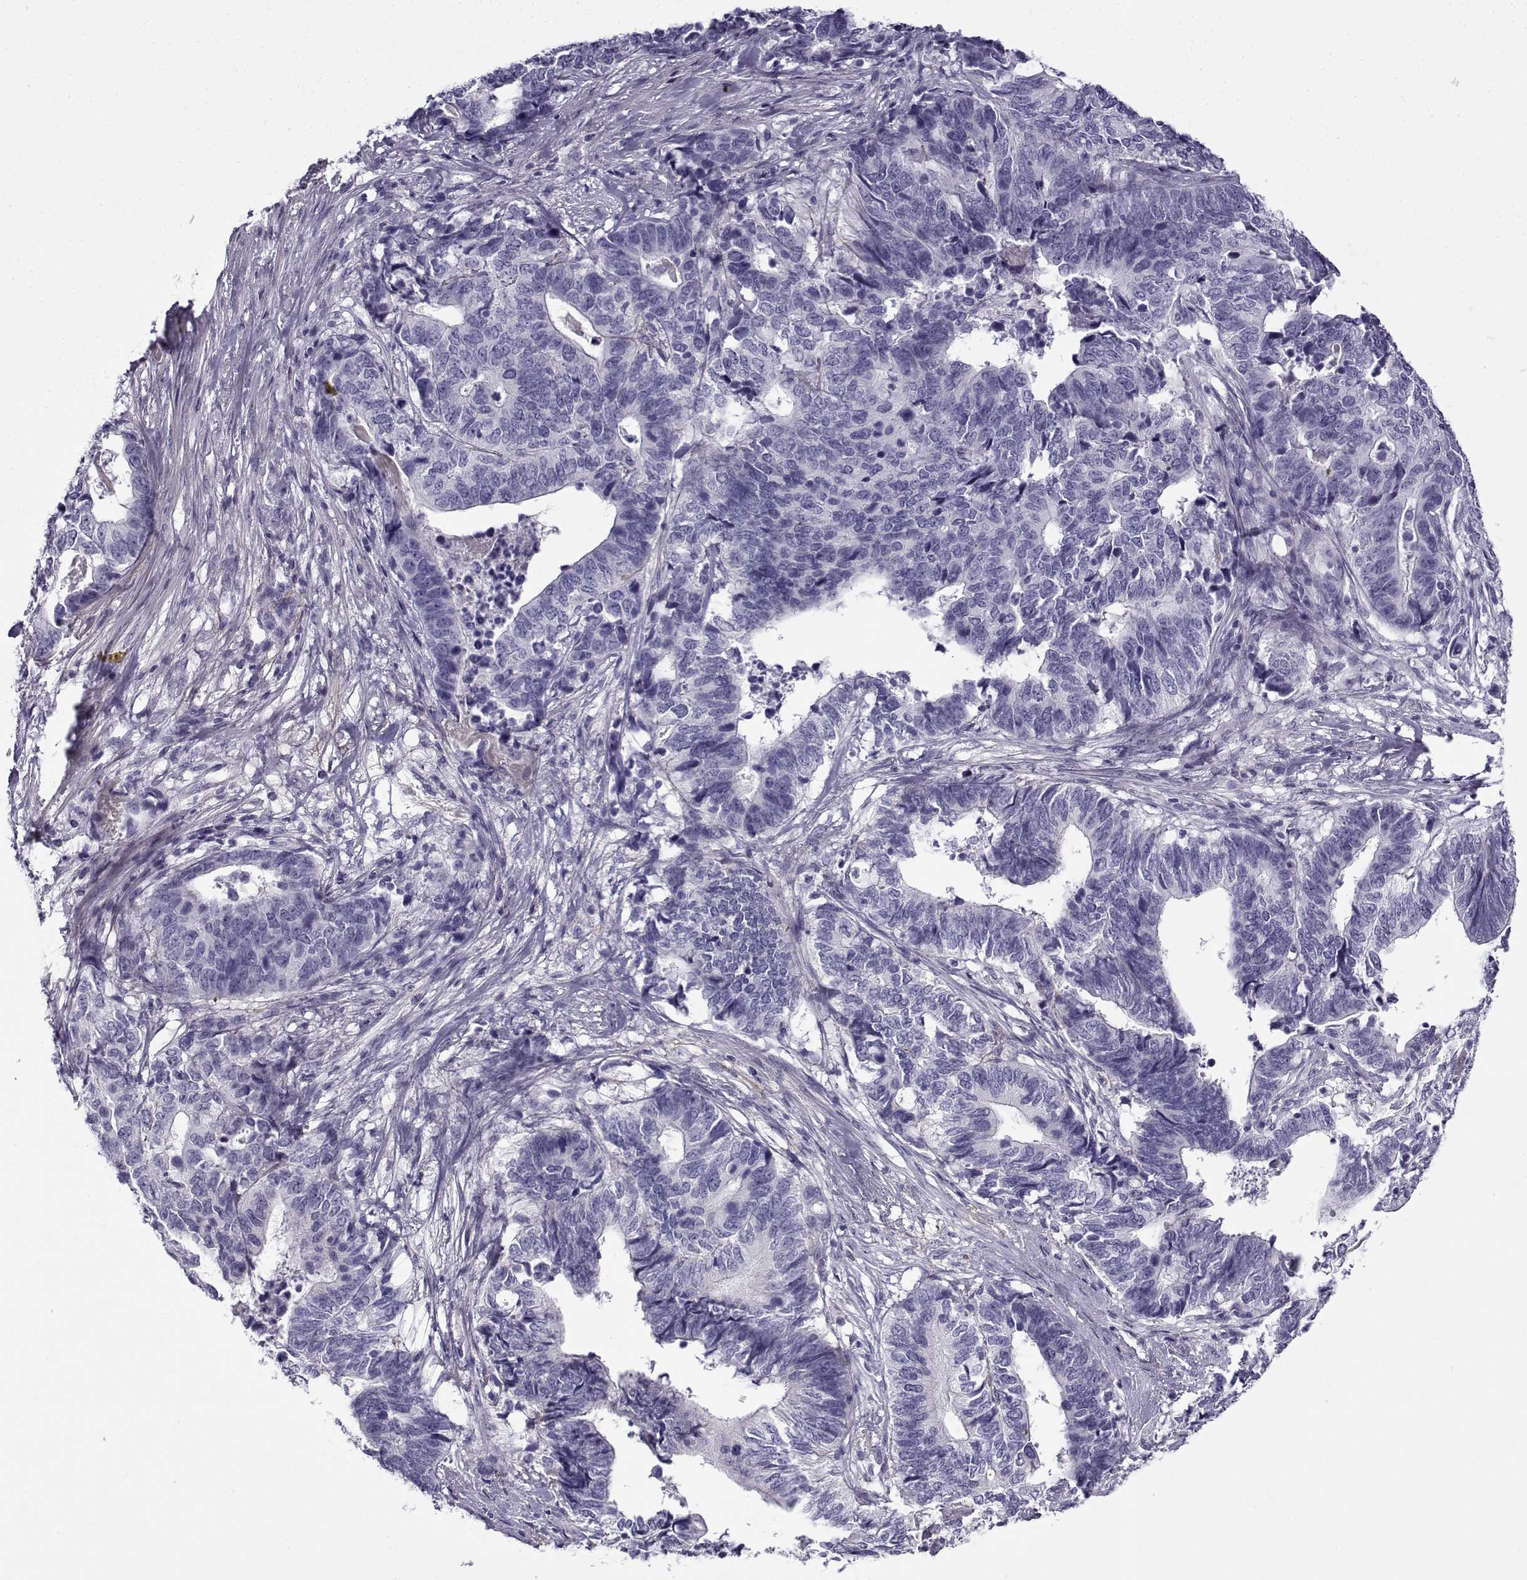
{"staining": {"intensity": "negative", "quantity": "none", "location": "none"}, "tissue": "stomach cancer", "cell_type": "Tumor cells", "image_type": "cancer", "snomed": [{"axis": "morphology", "description": "Adenocarcinoma, NOS"}, {"axis": "topography", "description": "Stomach, upper"}], "caption": "Immunohistochemical staining of human stomach cancer (adenocarcinoma) demonstrates no significant expression in tumor cells.", "gene": "GTSF1L", "patient": {"sex": "female", "age": 67}}